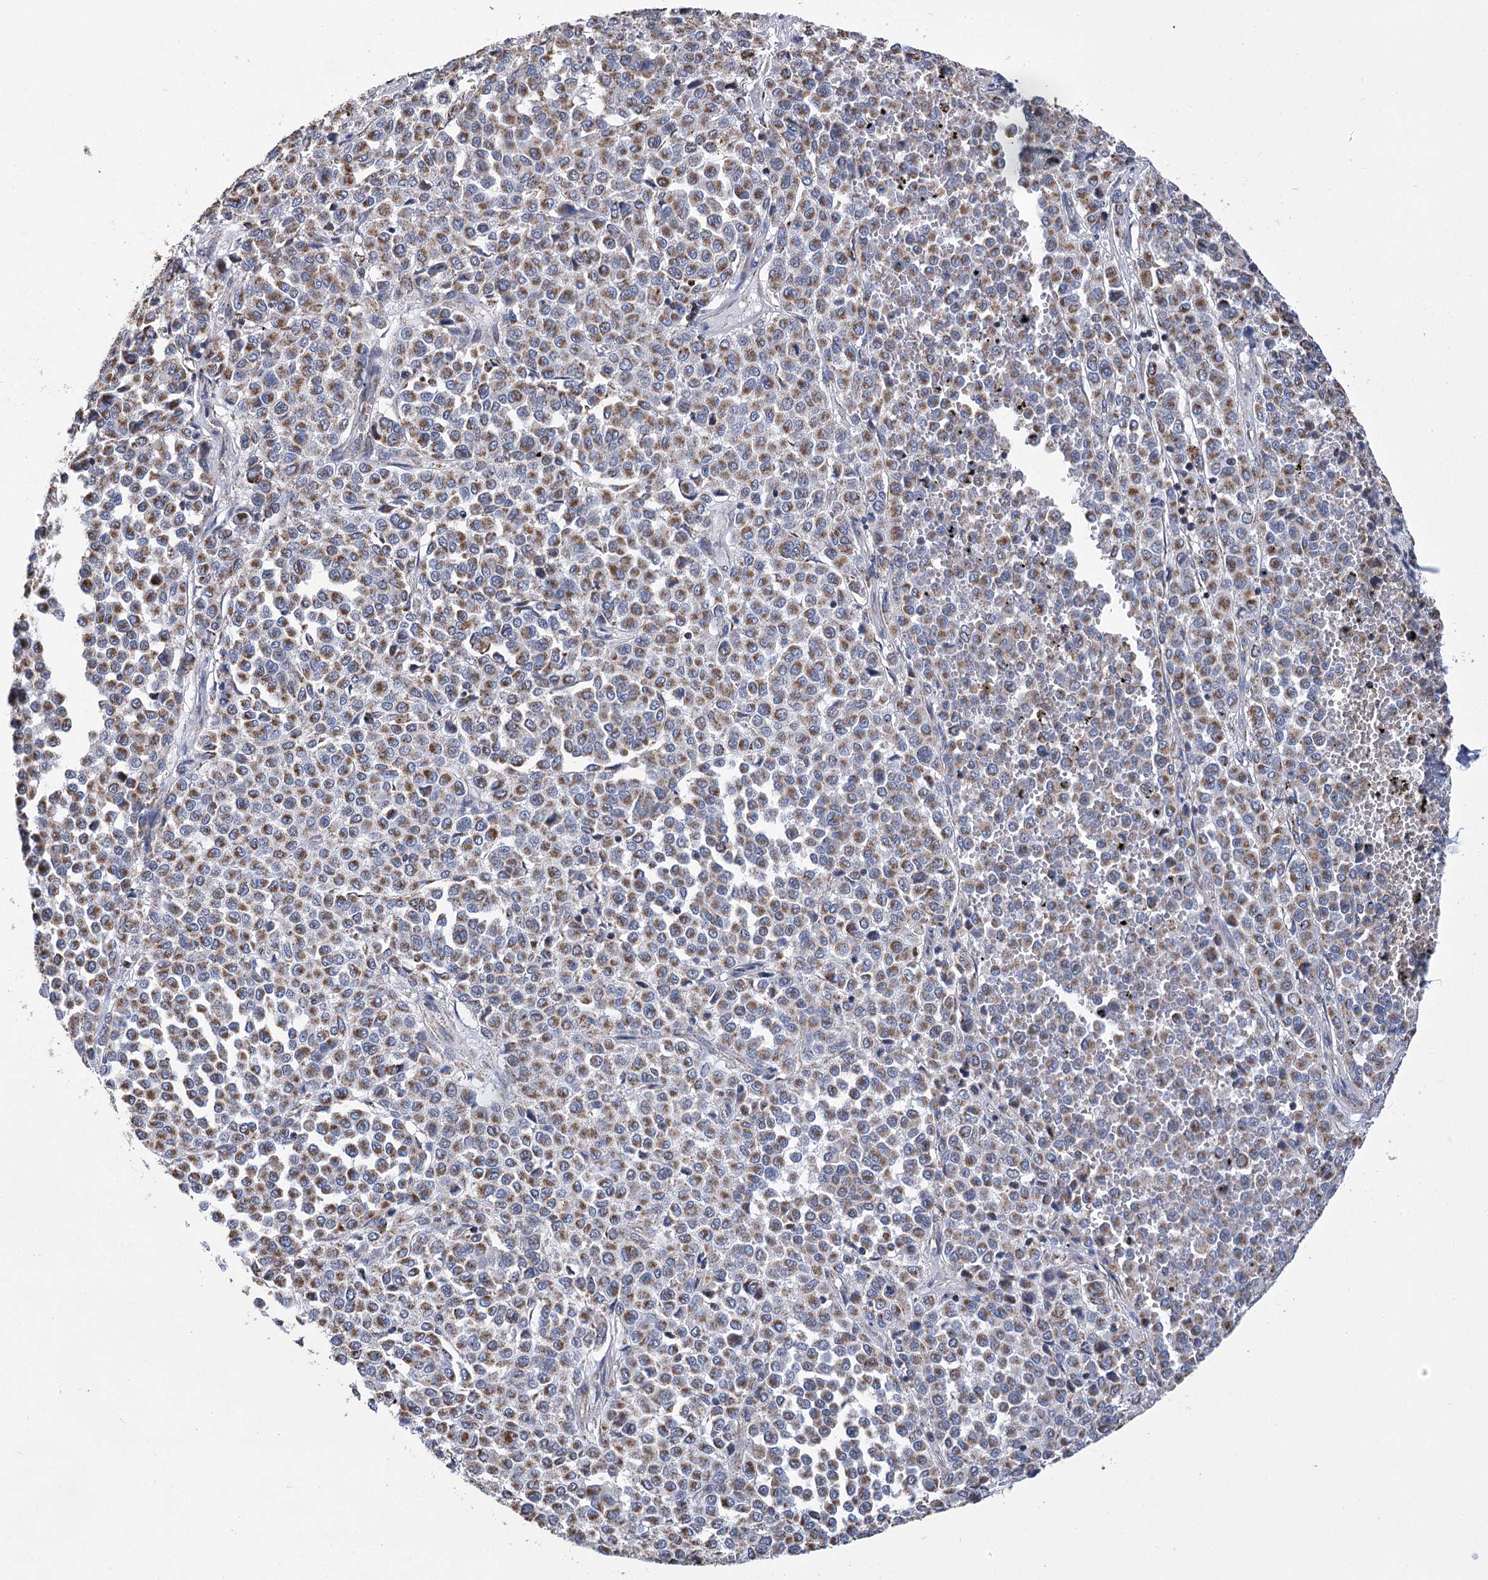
{"staining": {"intensity": "moderate", "quantity": ">75%", "location": "cytoplasmic/membranous"}, "tissue": "melanoma", "cell_type": "Tumor cells", "image_type": "cancer", "snomed": [{"axis": "morphology", "description": "Malignant melanoma, Metastatic site"}, {"axis": "topography", "description": "Pancreas"}], "caption": "A brown stain highlights moderate cytoplasmic/membranous expression of a protein in human malignant melanoma (metastatic site) tumor cells. The staining was performed using DAB (3,3'-diaminobenzidine) to visualize the protein expression in brown, while the nuclei were stained in blue with hematoxylin (Magnification: 20x).", "gene": "CCDC73", "patient": {"sex": "female", "age": 30}}